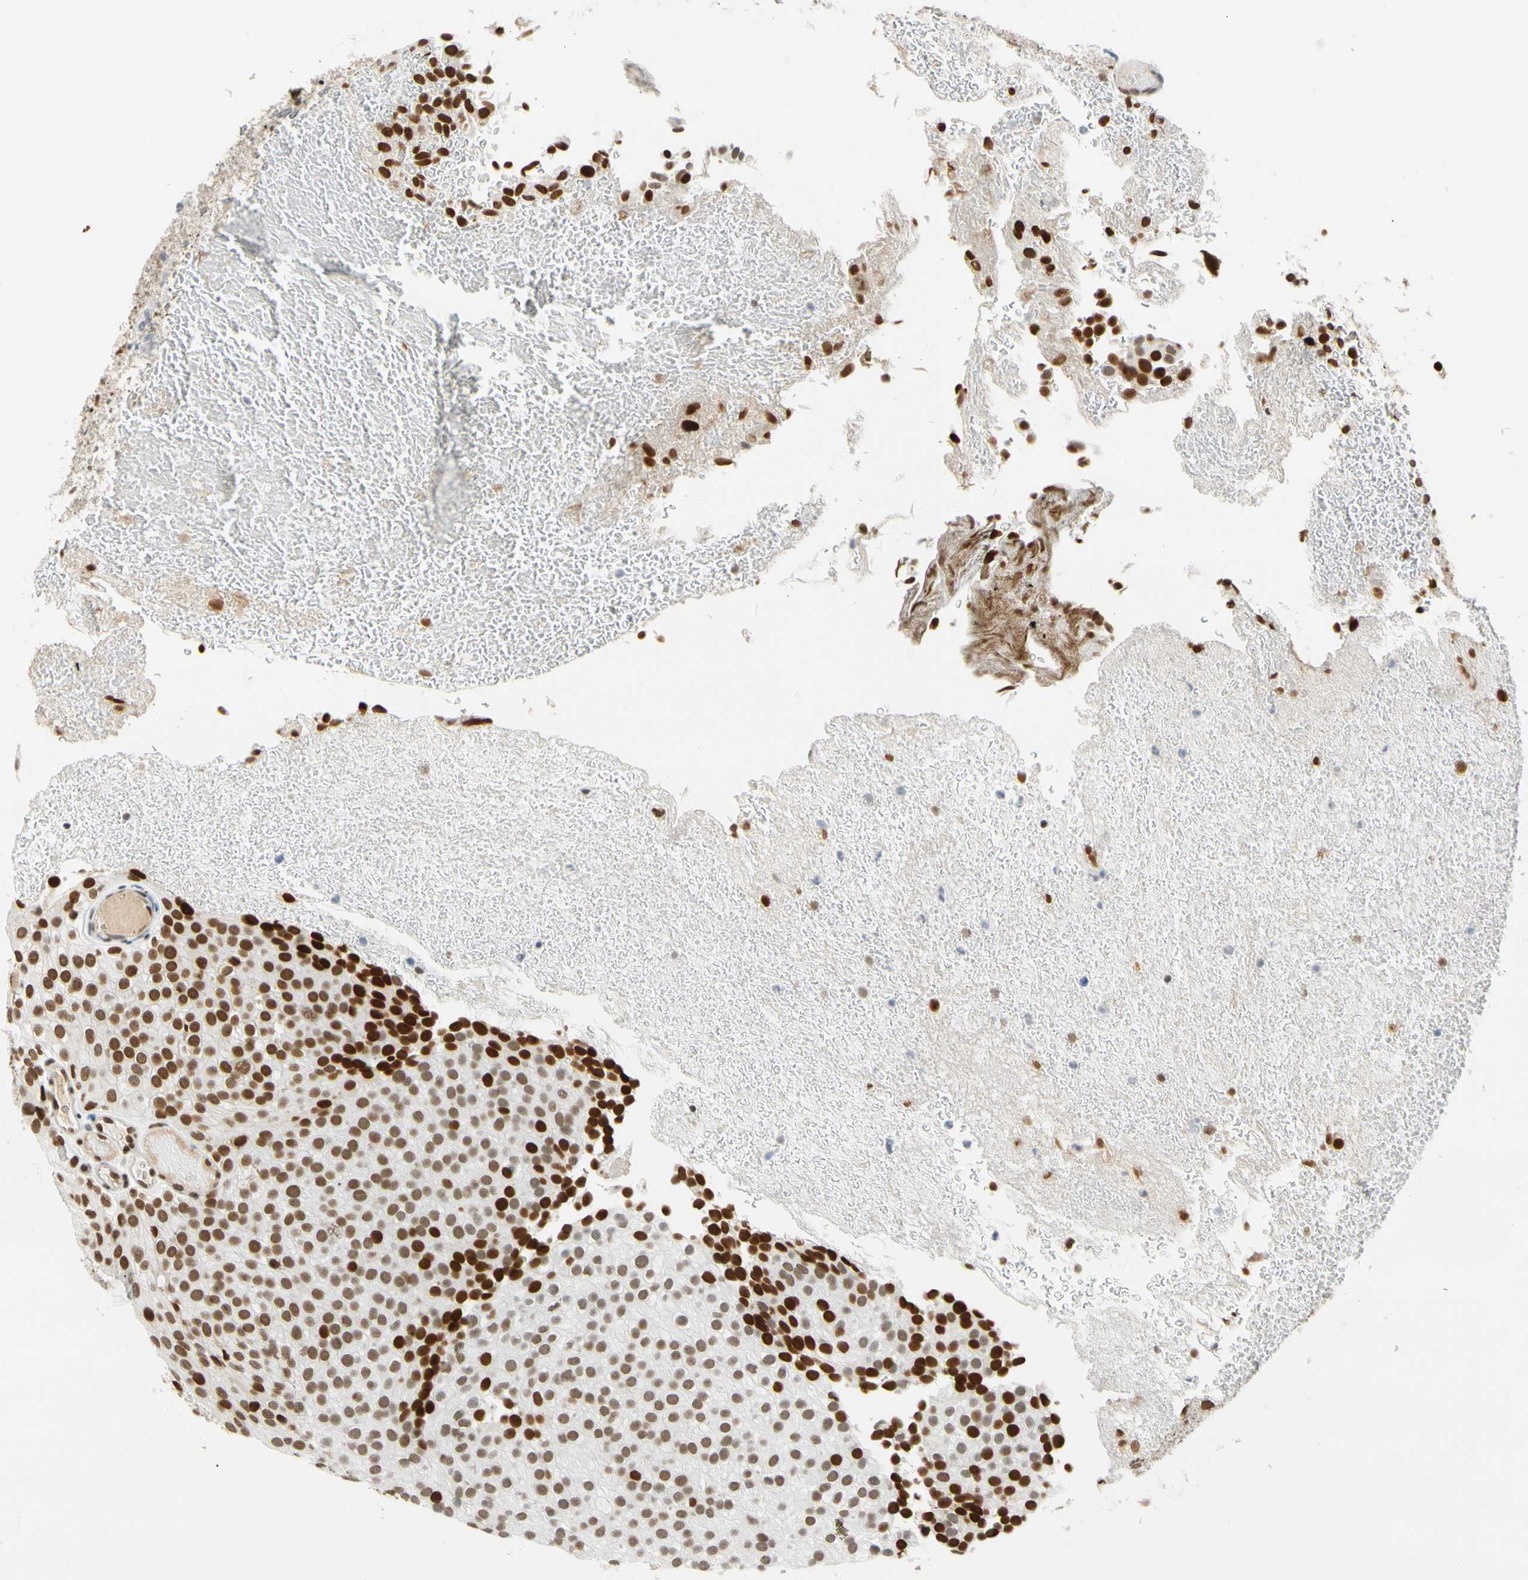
{"staining": {"intensity": "strong", "quantity": ">75%", "location": "nuclear"}, "tissue": "urothelial cancer", "cell_type": "Tumor cells", "image_type": "cancer", "snomed": [{"axis": "morphology", "description": "Urothelial carcinoma, Low grade"}, {"axis": "topography", "description": "Urinary bladder"}], "caption": "Urothelial cancer tissue displays strong nuclear expression in about >75% of tumor cells", "gene": "ZSCAN16", "patient": {"sex": "male", "age": 78}}